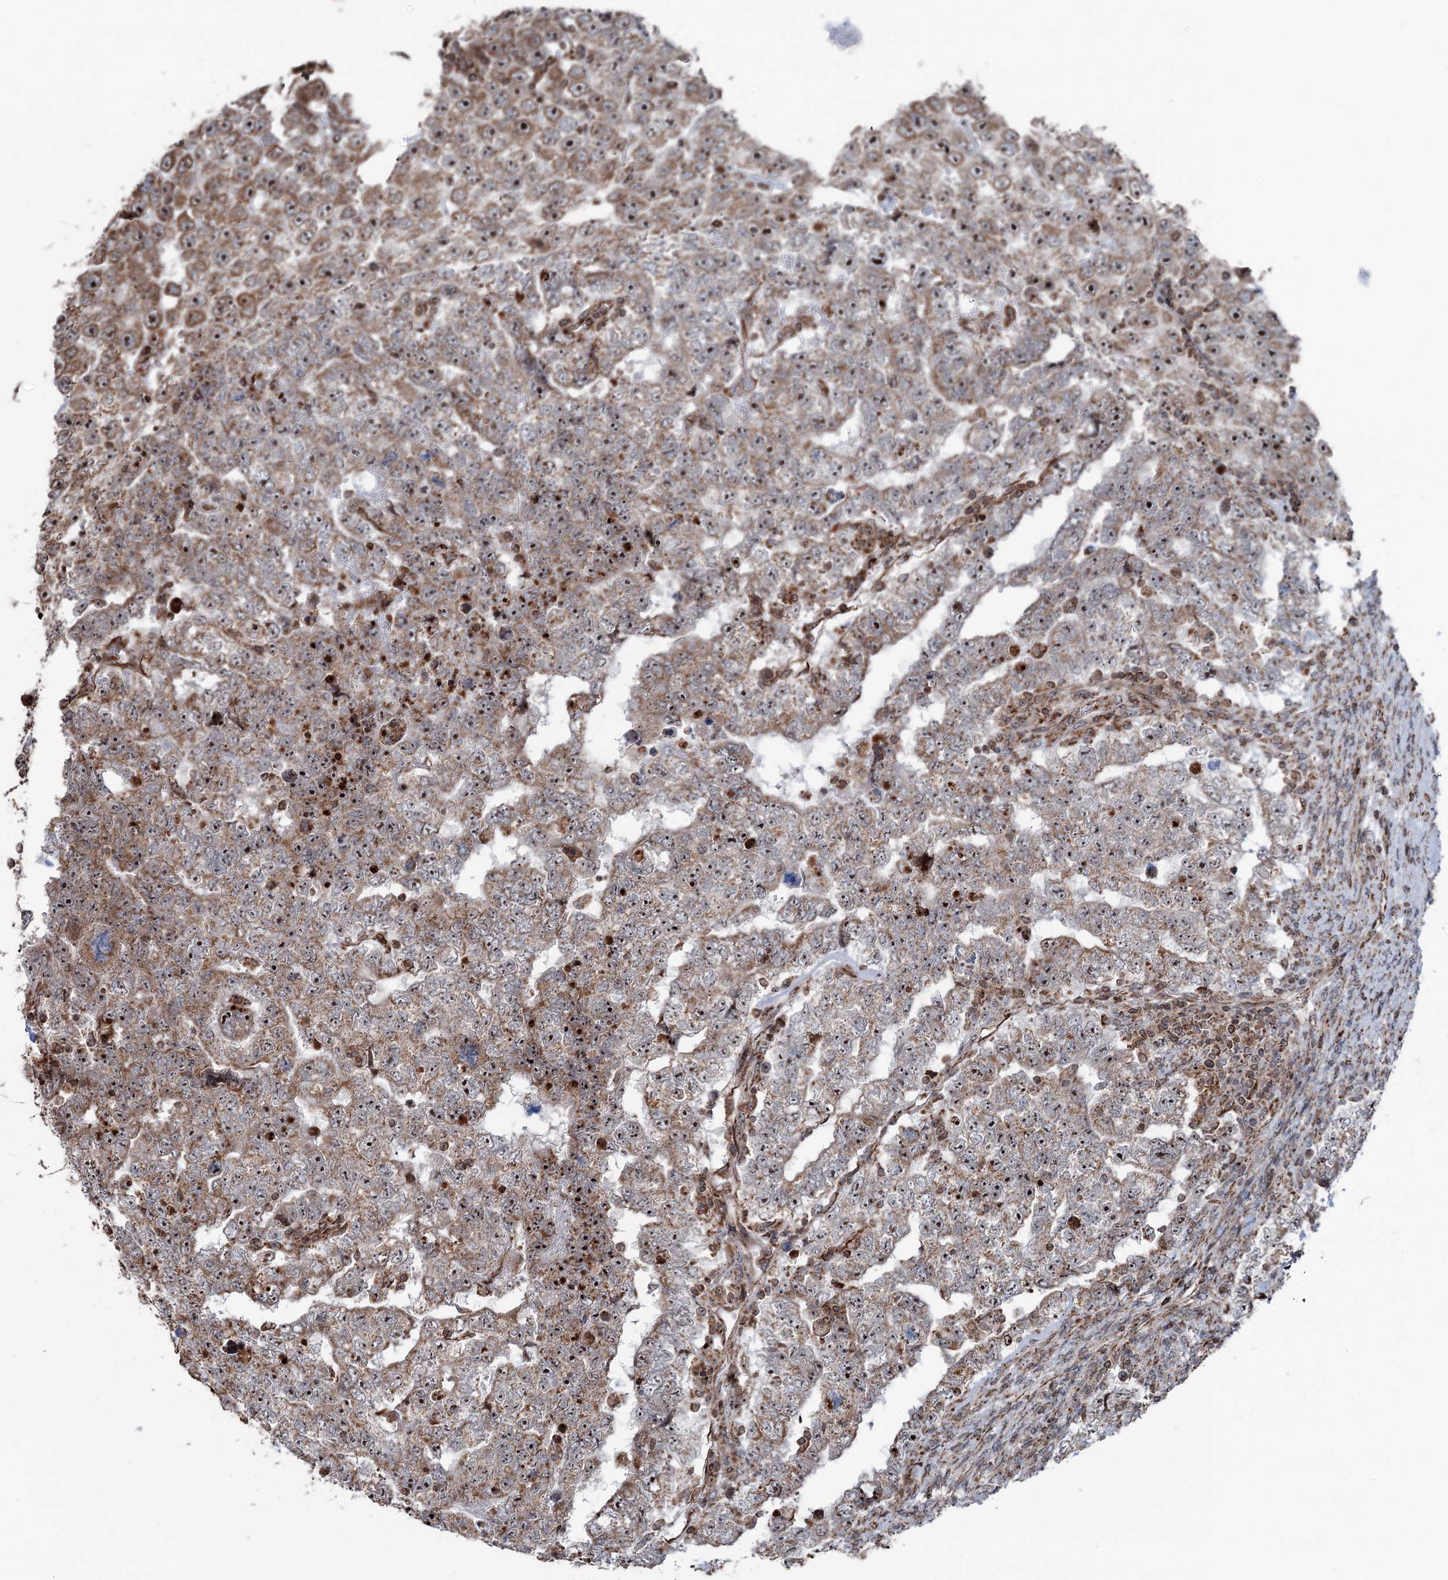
{"staining": {"intensity": "strong", "quantity": ">75%", "location": "cytoplasmic/membranous,nuclear"}, "tissue": "testis cancer", "cell_type": "Tumor cells", "image_type": "cancer", "snomed": [{"axis": "morphology", "description": "Carcinoma, Embryonal, NOS"}, {"axis": "topography", "description": "Testis"}], "caption": "DAB (3,3'-diaminobenzidine) immunohistochemical staining of testis cancer demonstrates strong cytoplasmic/membranous and nuclear protein expression in approximately >75% of tumor cells.", "gene": "STEEP1", "patient": {"sex": "male", "age": 36}}